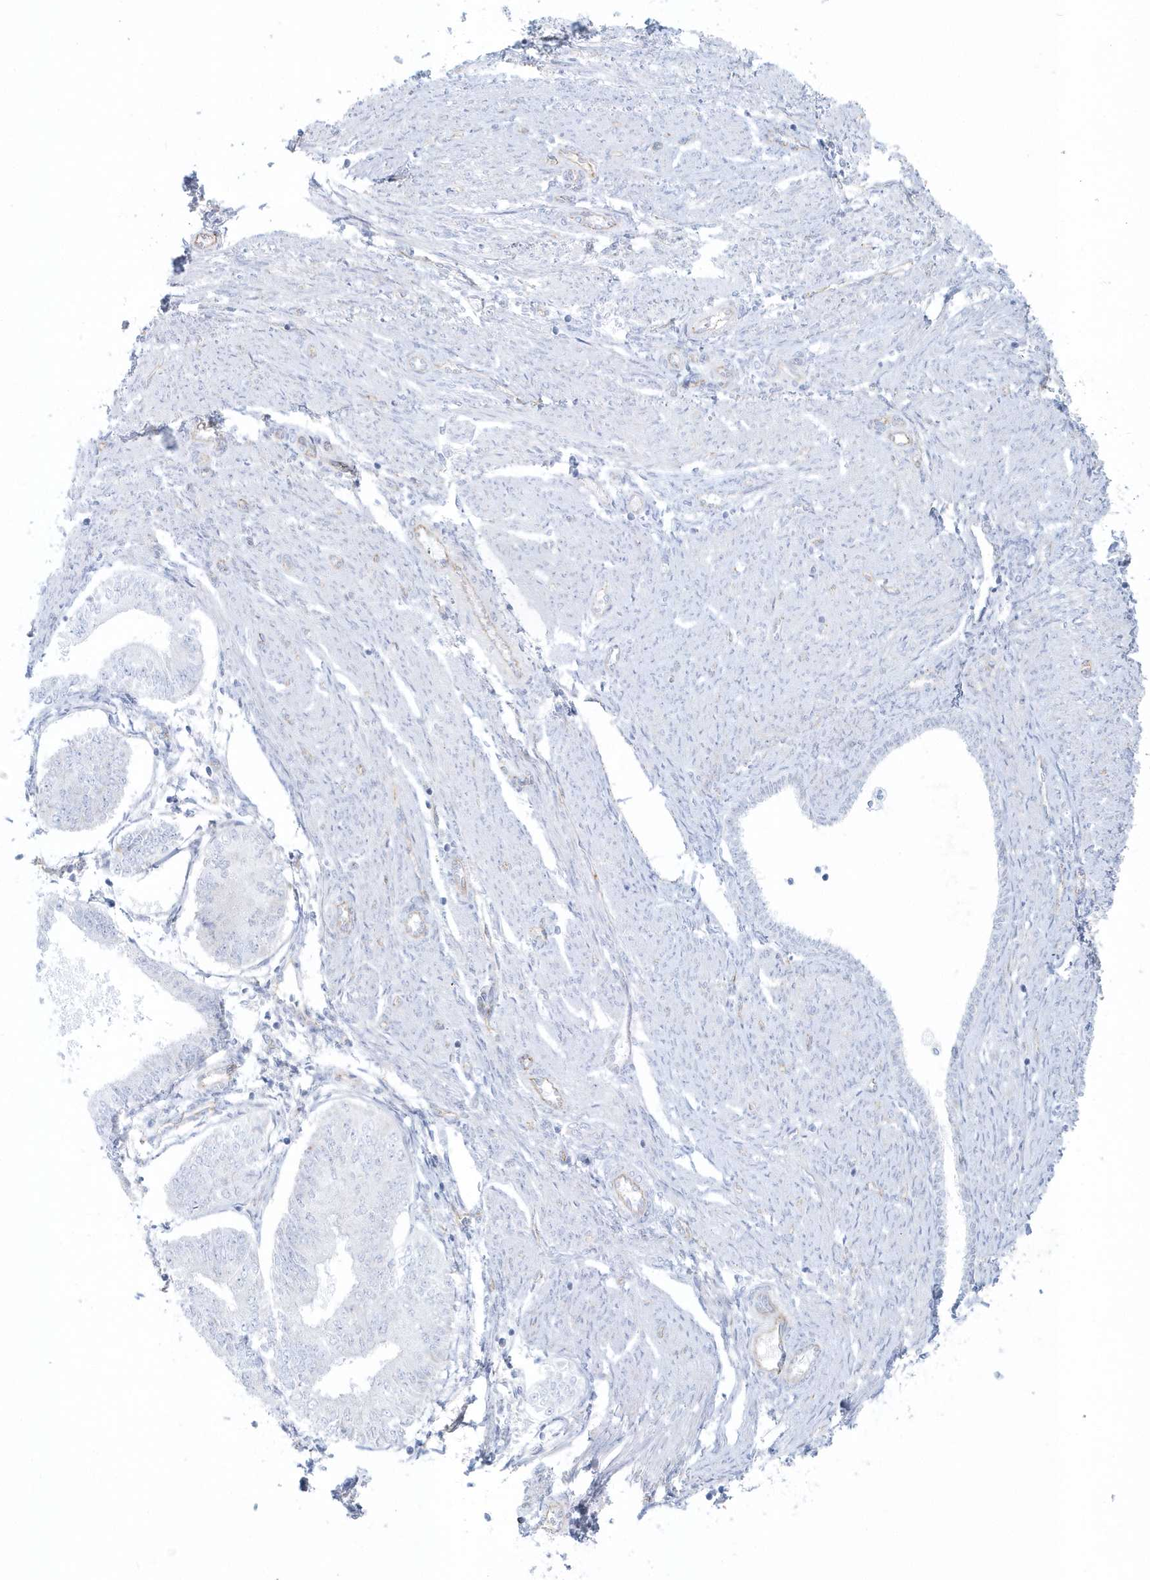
{"staining": {"intensity": "negative", "quantity": "none", "location": "none"}, "tissue": "endometrial cancer", "cell_type": "Tumor cells", "image_type": "cancer", "snomed": [{"axis": "morphology", "description": "Adenocarcinoma, NOS"}, {"axis": "topography", "description": "Endometrium"}], "caption": "Human endometrial cancer (adenocarcinoma) stained for a protein using immunohistochemistry demonstrates no staining in tumor cells.", "gene": "GPR152", "patient": {"sex": "female", "age": 58}}